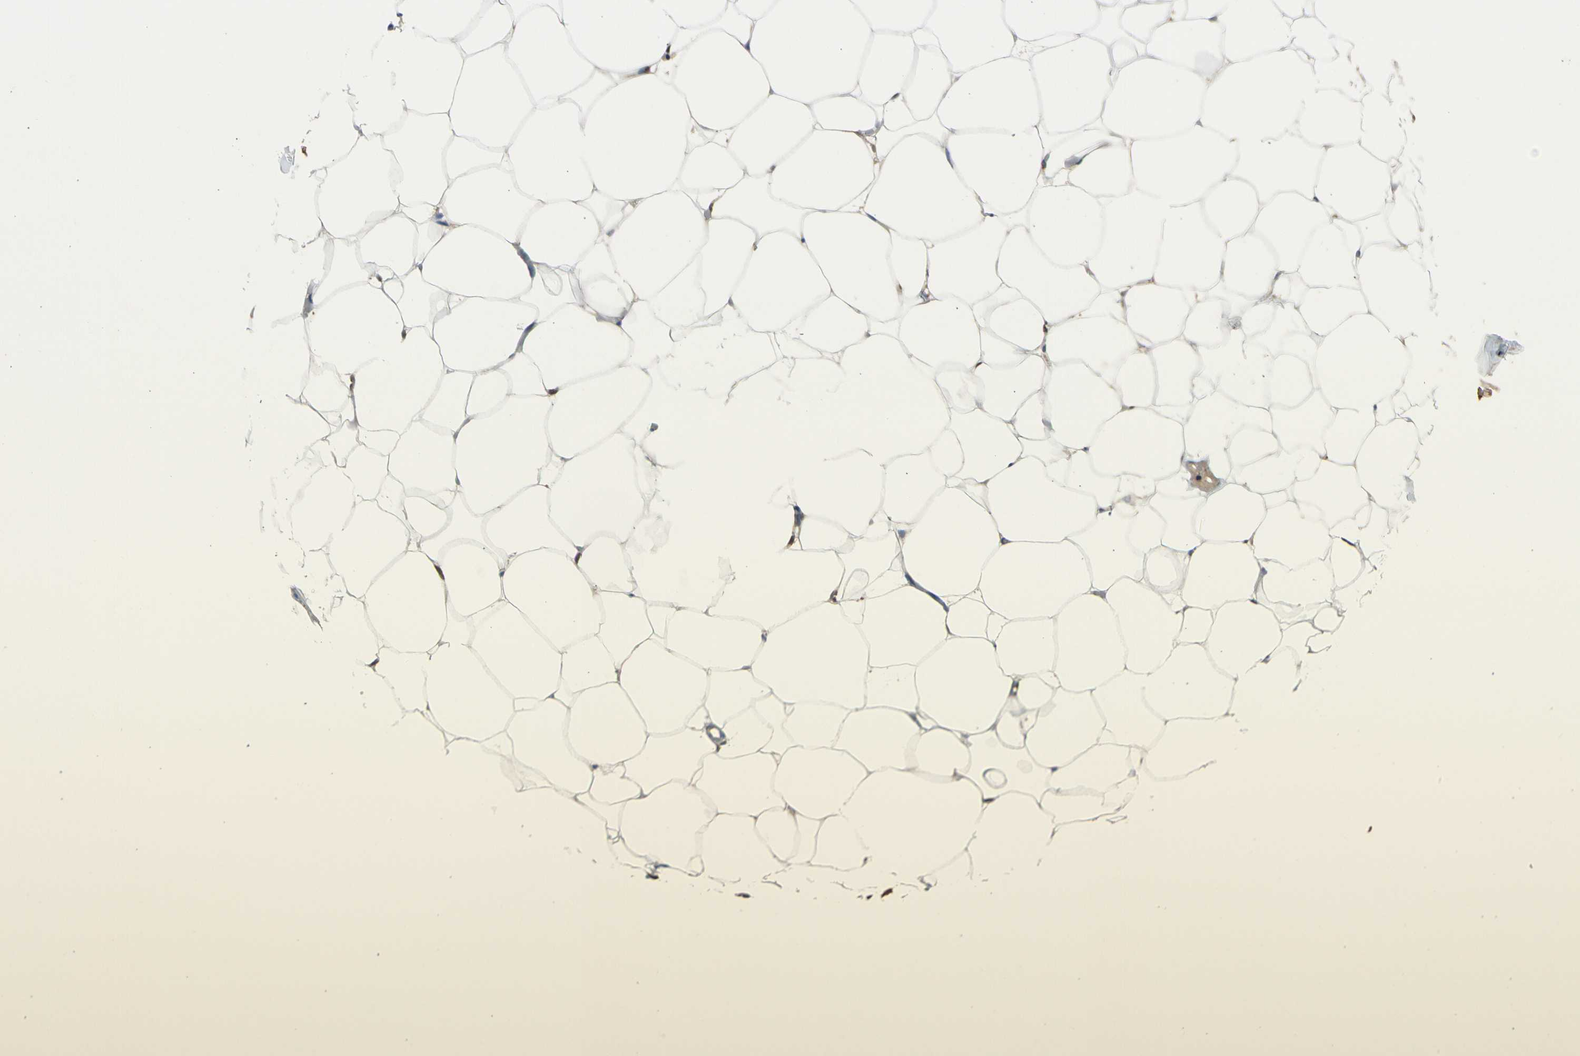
{"staining": {"intensity": "moderate", "quantity": ">75%", "location": "cytoplasmic/membranous"}, "tissue": "adipose tissue", "cell_type": "Adipocytes", "image_type": "normal", "snomed": [{"axis": "morphology", "description": "Normal tissue, NOS"}, {"axis": "morphology", "description": "Duct carcinoma"}, {"axis": "topography", "description": "Breast"}, {"axis": "topography", "description": "Adipose tissue"}], "caption": "The histopathology image demonstrates a brown stain indicating the presence of a protein in the cytoplasmic/membranous of adipocytes in adipose tissue.", "gene": "GALNT5", "patient": {"sex": "female", "age": 37}}